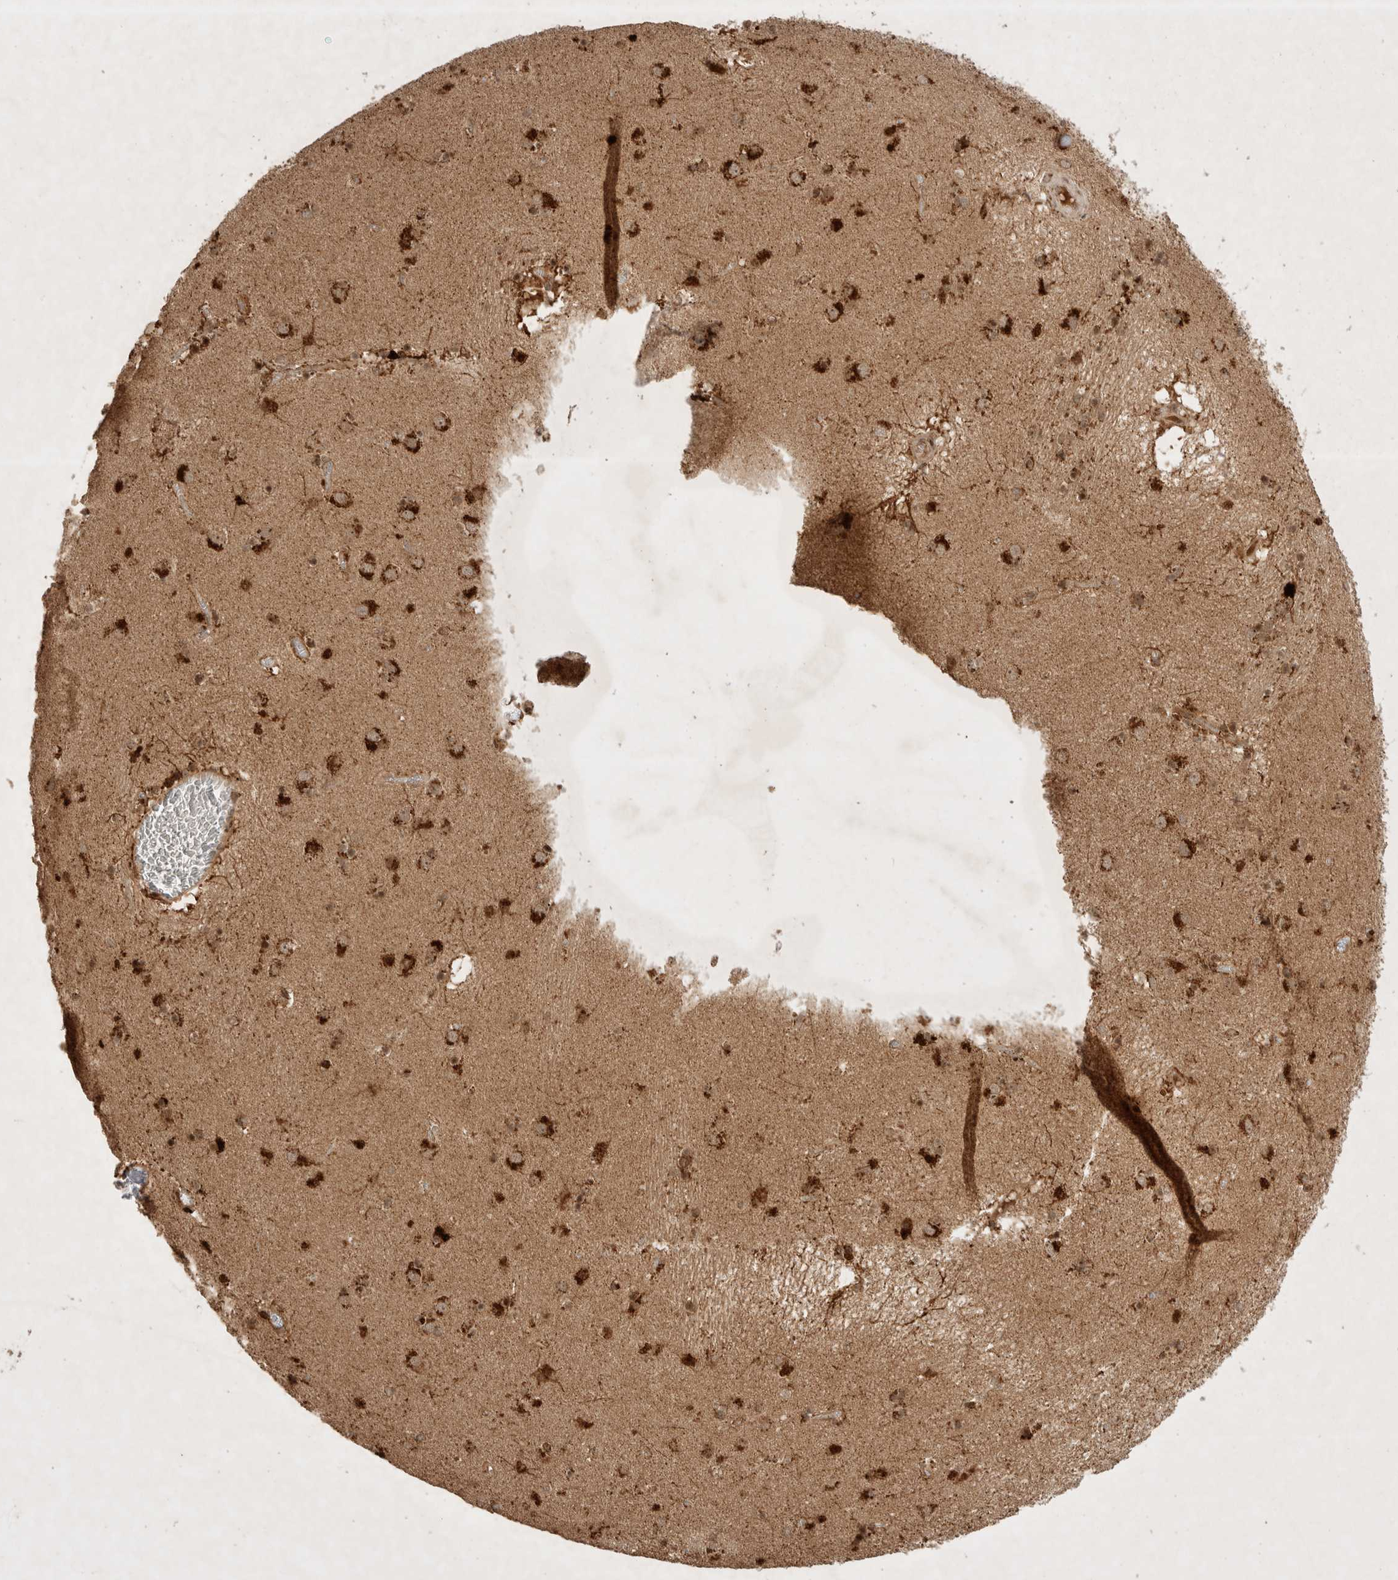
{"staining": {"intensity": "strong", "quantity": "25%-75%", "location": "cytoplasmic/membranous"}, "tissue": "caudate", "cell_type": "Glial cells", "image_type": "normal", "snomed": [{"axis": "morphology", "description": "Normal tissue, NOS"}, {"axis": "topography", "description": "Lateral ventricle wall"}], "caption": "Immunohistochemistry (IHC) of unremarkable human caudate reveals high levels of strong cytoplasmic/membranous positivity in about 25%-75% of glial cells.", "gene": "FAM221A", "patient": {"sex": "male", "age": 70}}